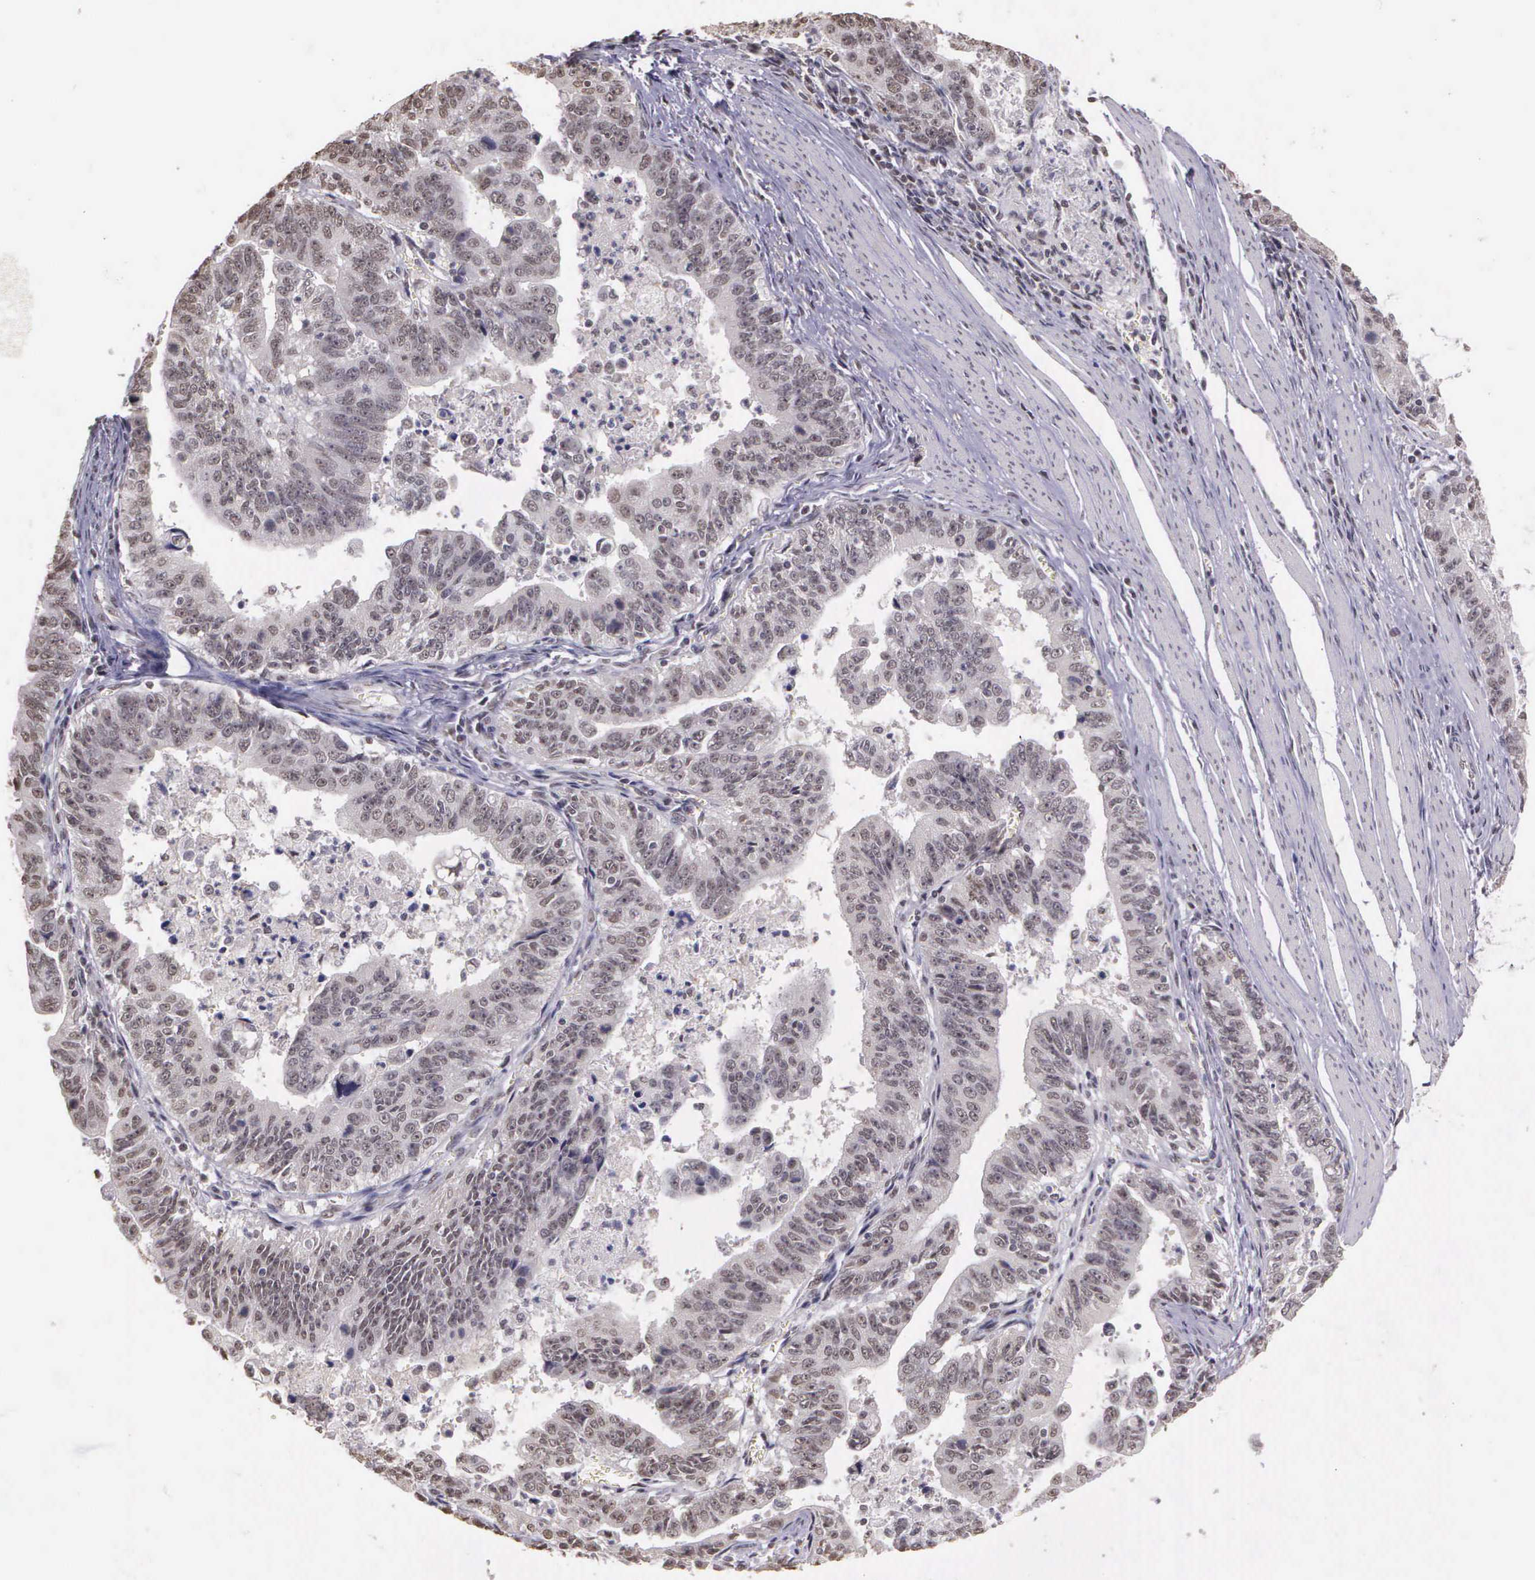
{"staining": {"intensity": "negative", "quantity": "none", "location": "none"}, "tissue": "stomach cancer", "cell_type": "Tumor cells", "image_type": "cancer", "snomed": [{"axis": "morphology", "description": "Adenocarcinoma, NOS"}, {"axis": "topography", "description": "Stomach, upper"}], "caption": "Adenocarcinoma (stomach) stained for a protein using immunohistochemistry (IHC) exhibits no positivity tumor cells.", "gene": "ARMCX5", "patient": {"sex": "female", "age": 50}}